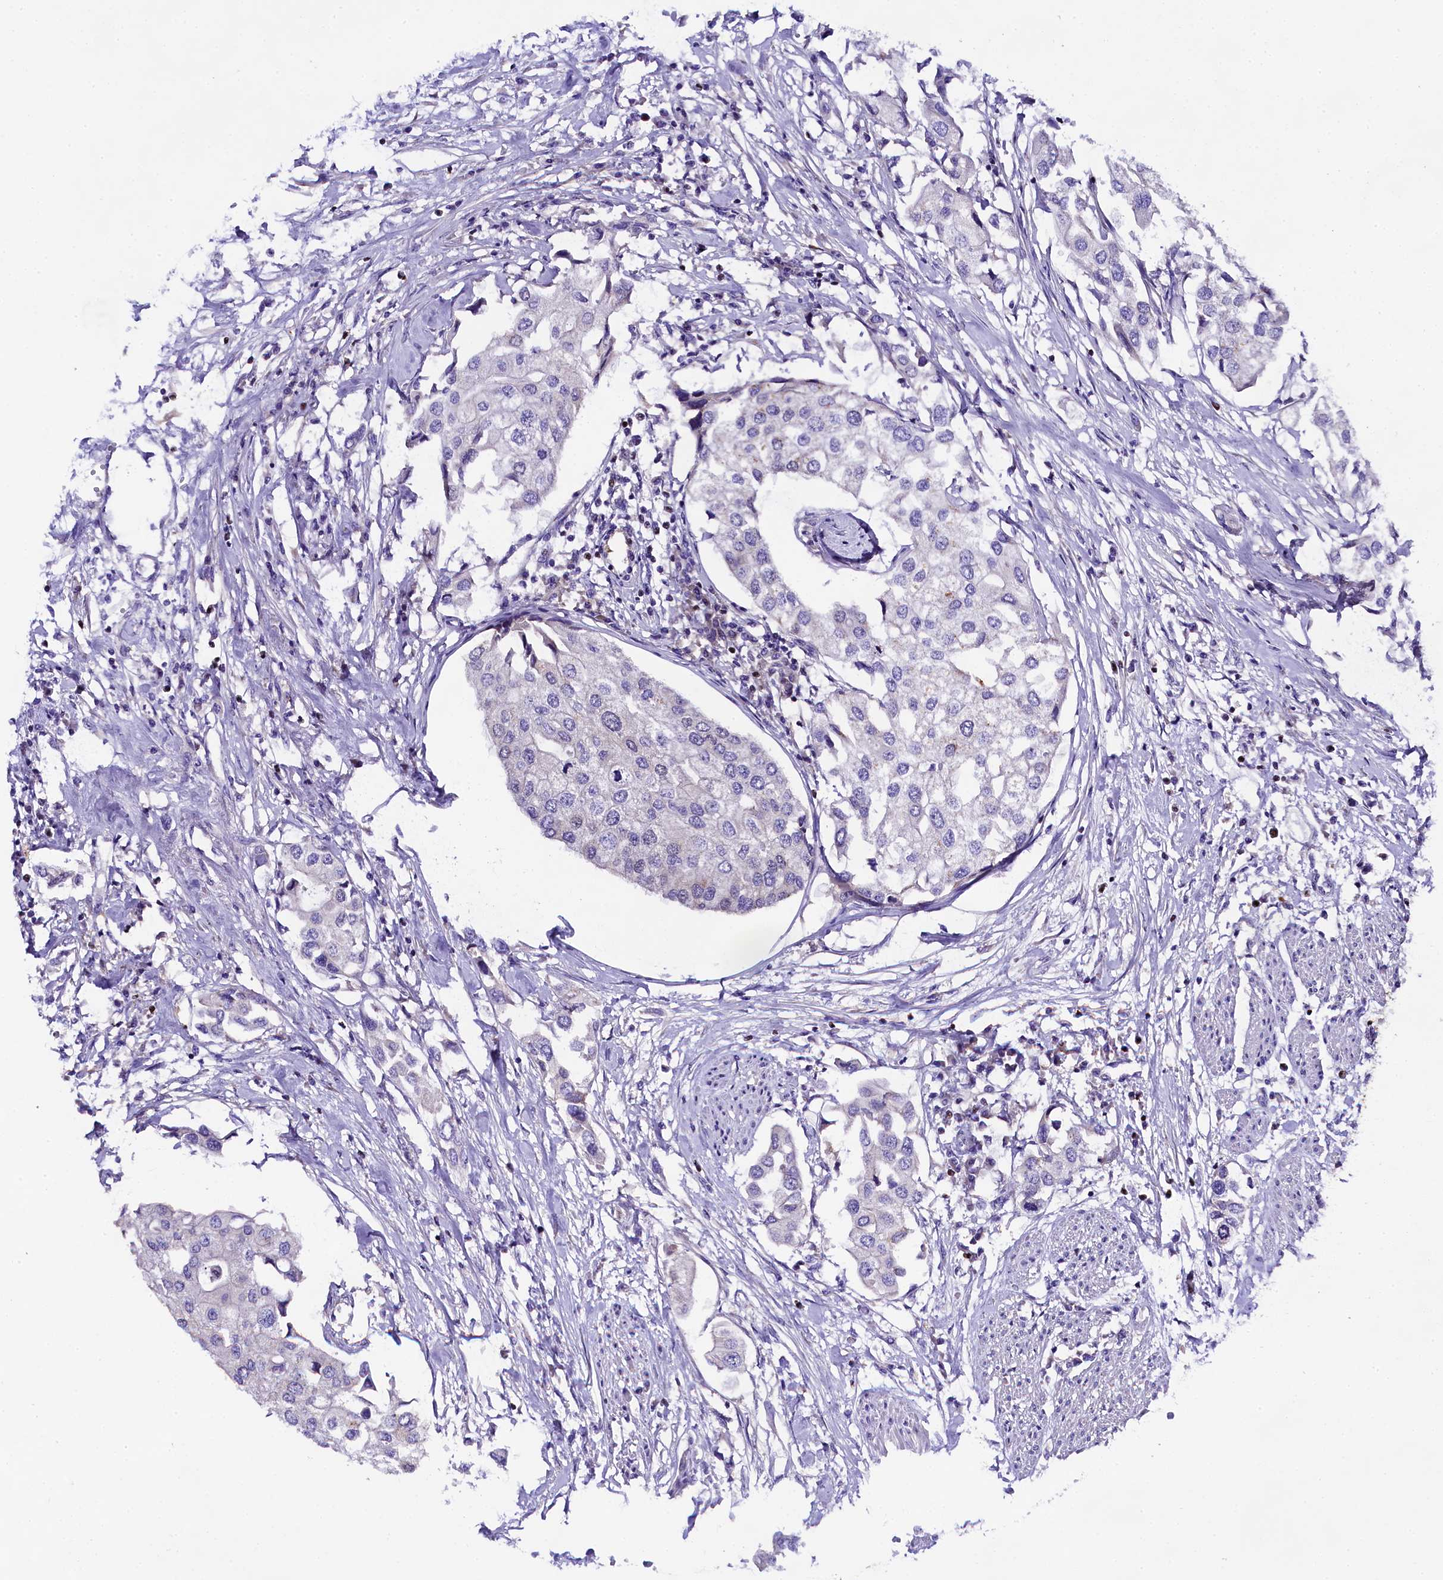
{"staining": {"intensity": "negative", "quantity": "none", "location": "none"}, "tissue": "urothelial cancer", "cell_type": "Tumor cells", "image_type": "cancer", "snomed": [{"axis": "morphology", "description": "Urothelial carcinoma, High grade"}, {"axis": "topography", "description": "Urinary bladder"}], "caption": "Tumor cells show no significant protein expression in urothelial cancer. (DAB immunohistochemistry (IHC) visualized using brightfield microscopy, high magnification).", "gene": "SP4", "patient": {"sex": "male", "age": 64}}